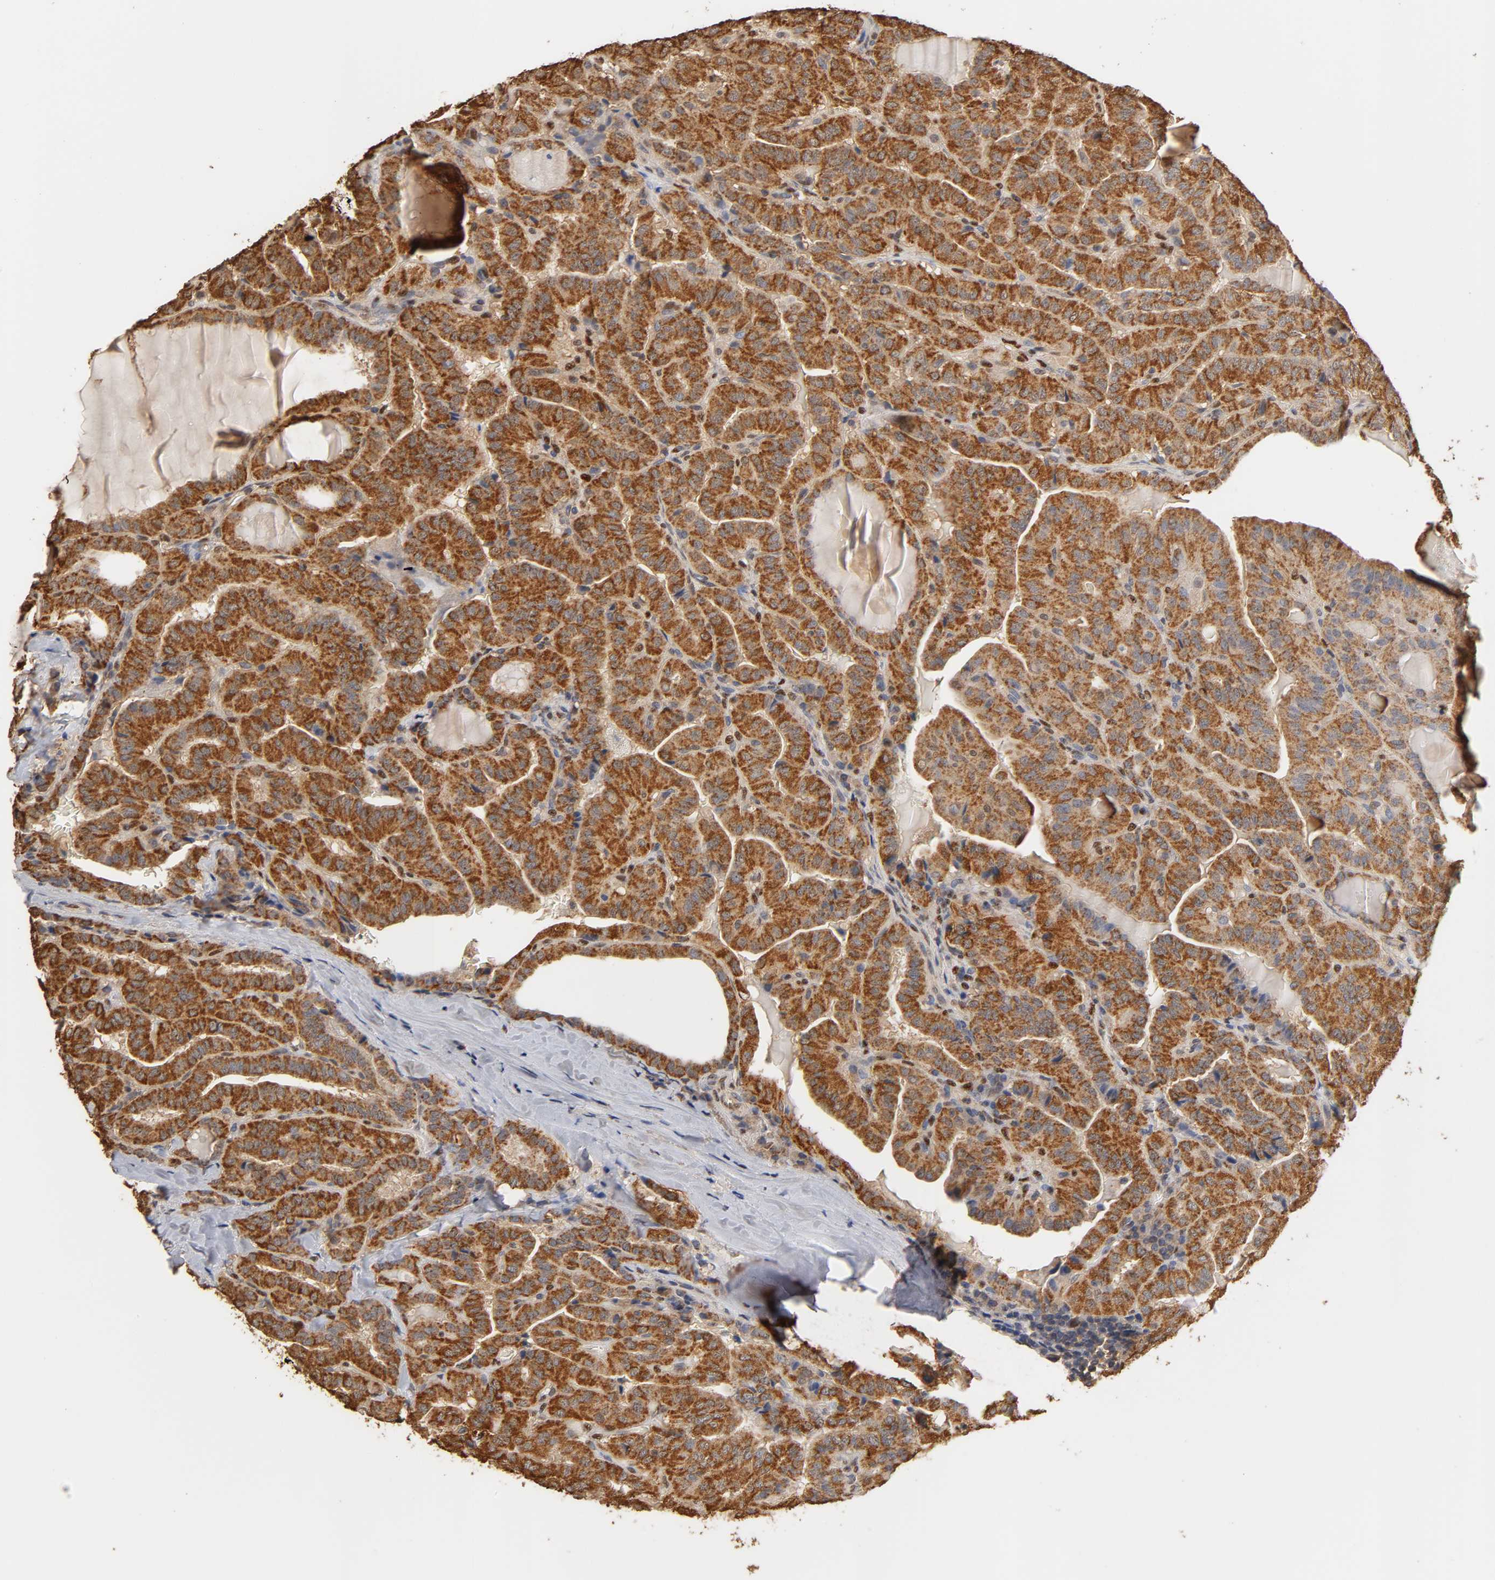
{"staining": {"intensity": "strong", "quantity": ">75%", "location": "cytoplasmic/membranous"}, "tissue": "thyroid cancer", "cell_type": "Tumor cells", "image_type": "cancer", "snomed": [{"axis": "morphology", "description": "Papillary adenocarcinoma, NOS"}, {"axis": "topography", "description": "Thyroid gland"}], "caption": "Immunohistochemistry (IHC) histopathology image of neoplastic tissue: thyroid cancer stained using IHC reveals high levels of strong protein expression localized specifically in the cytoplasmic/membranous of tumor cells, appearing as a cytoplasmic/membranous brown color.", "gene": "PKN1", "patient": {"sex": "male", "age": 77}}